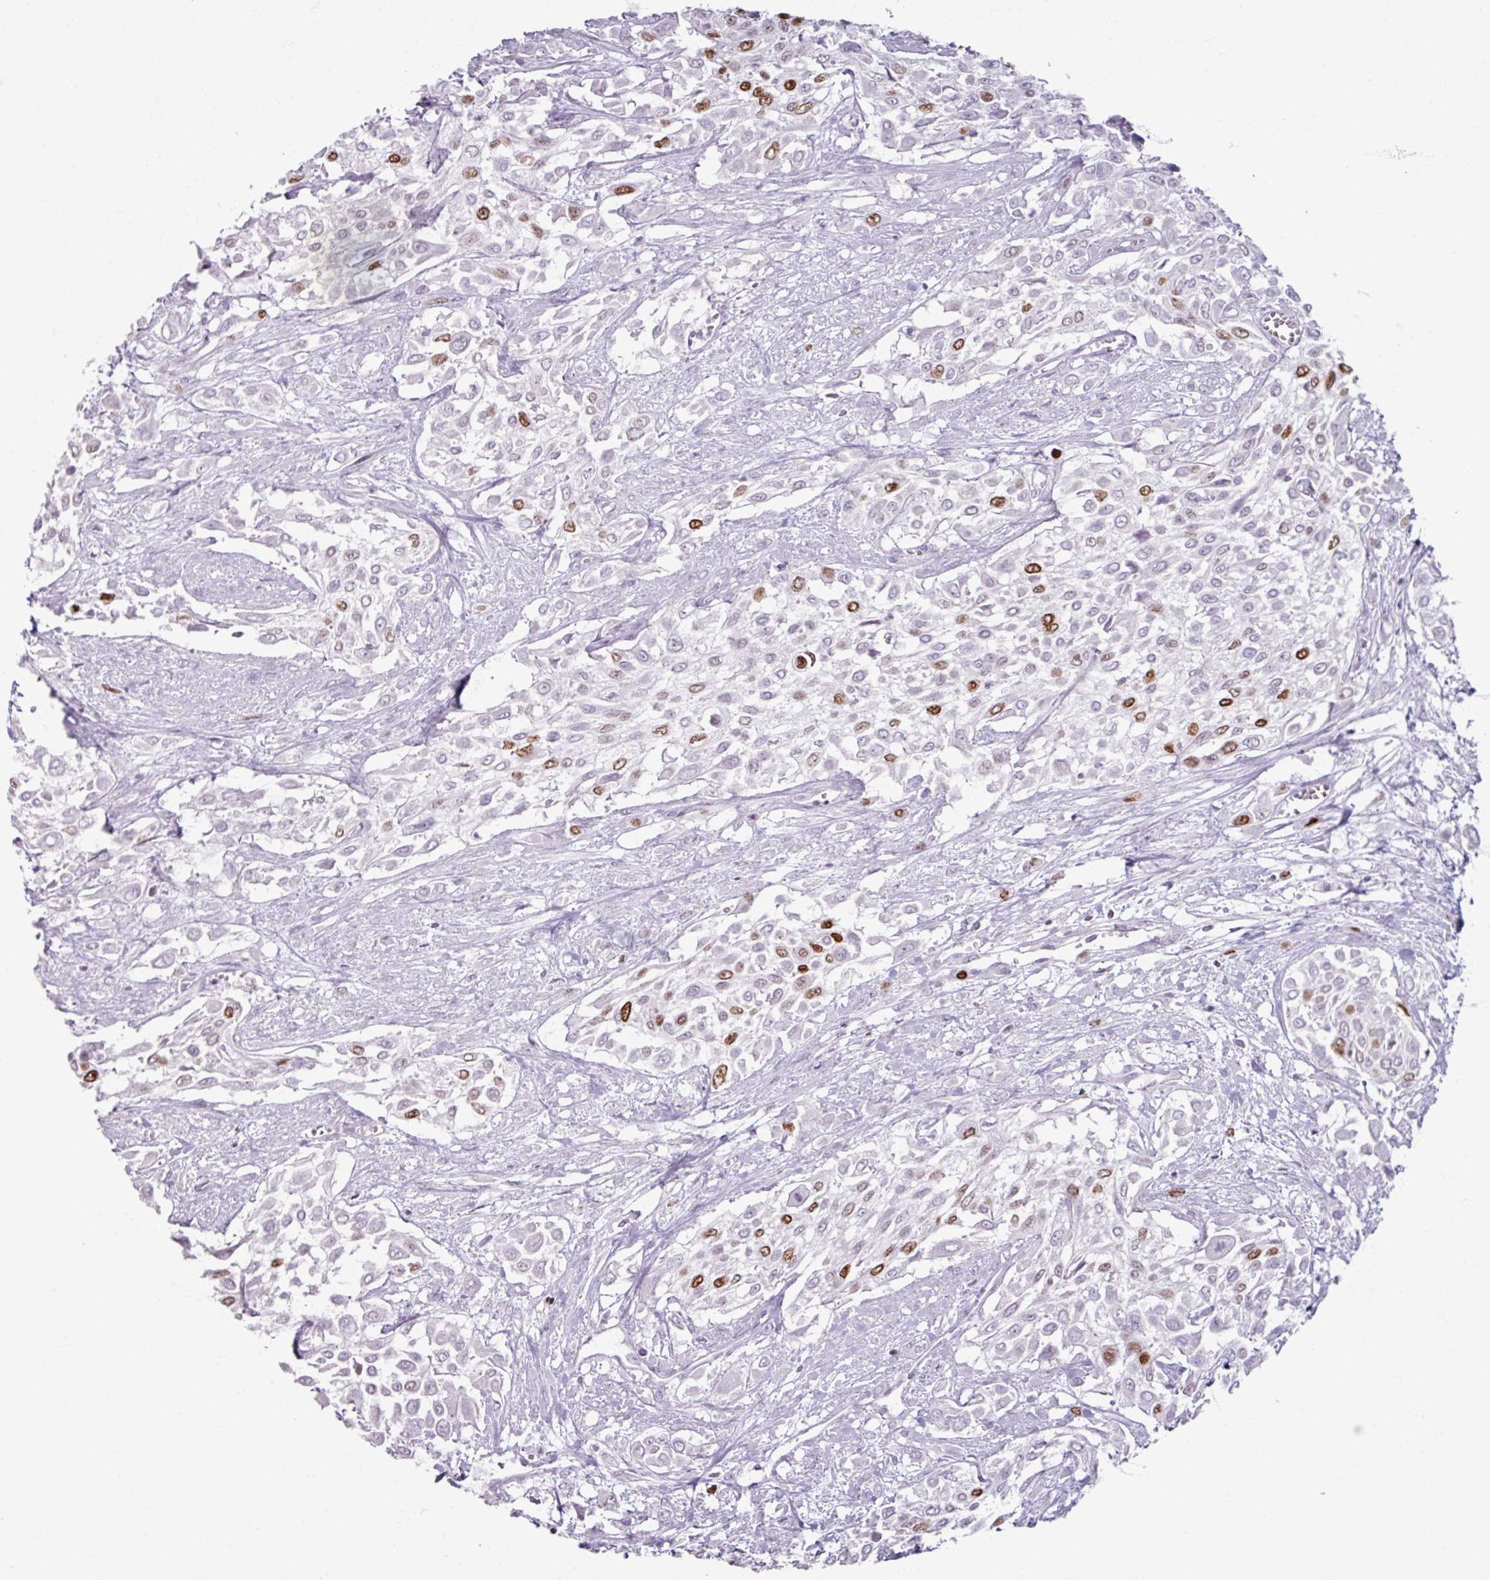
{"staining": {"intensity": "moderate", "quantity": "<25%", "location": "nuclear"}, "tissue": "urothelial cancer", "cell_type": "Tumor cells", "image_type": "cancer", "snomed": [{"axis": "morphology", "description": "Urothelial carcinoma, High grade"}, {"axis": "topography", "description": "Urinary bladder"}], "caption": "Tumor cells exhibit moderate nuclear positivity in about <25% of cells in urothelial carcinoma (high-grade).", "gene": "ATAD2", "patient": {"sex": "male", "age": 57}}